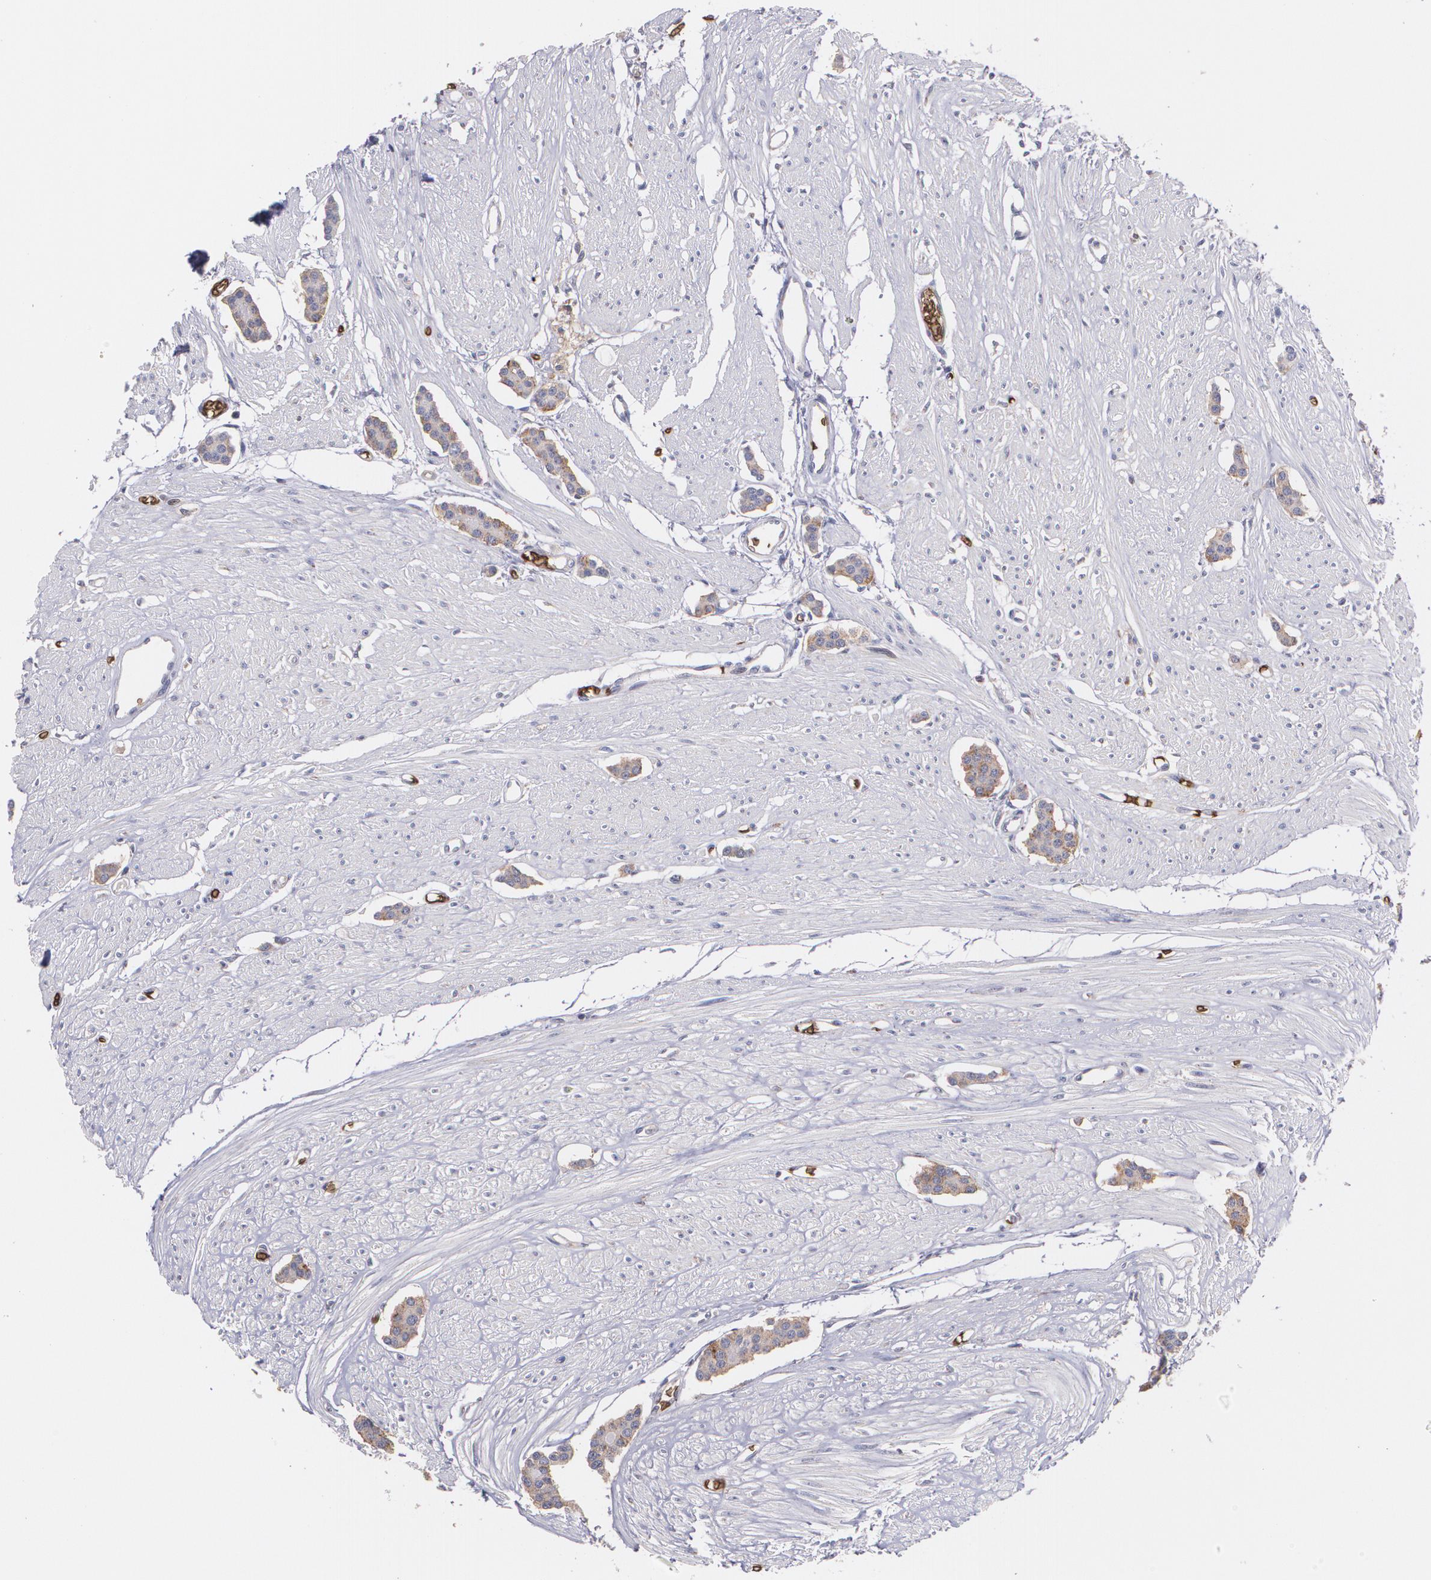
{"staining": {"intensity": "moderate", "quantity": ">75%", "location": "cytoplasmic/membranous"}, "tissue": "carcinoid", "cell_type": "Tumor cells", "image_type": "cancer", "snomed": [{"axis": "morphology", "description": "Carcinoid, malignant, NOS"}, {"axis": "topography", "description": "Small intestine"}], "caption": "Immunohistochemistry histopathology image of neoplastic tissue: carcinoid (malignant) stained using immunohistochemistry reveals medium levels of moderate protein expression localized specifically in the cytoplasmic/membranous of tumor cells, appearing as a cytoplasmic/membranous brown color.", "gene": "SLC2A1", "patient": {"sex": "male", "age": 60}}